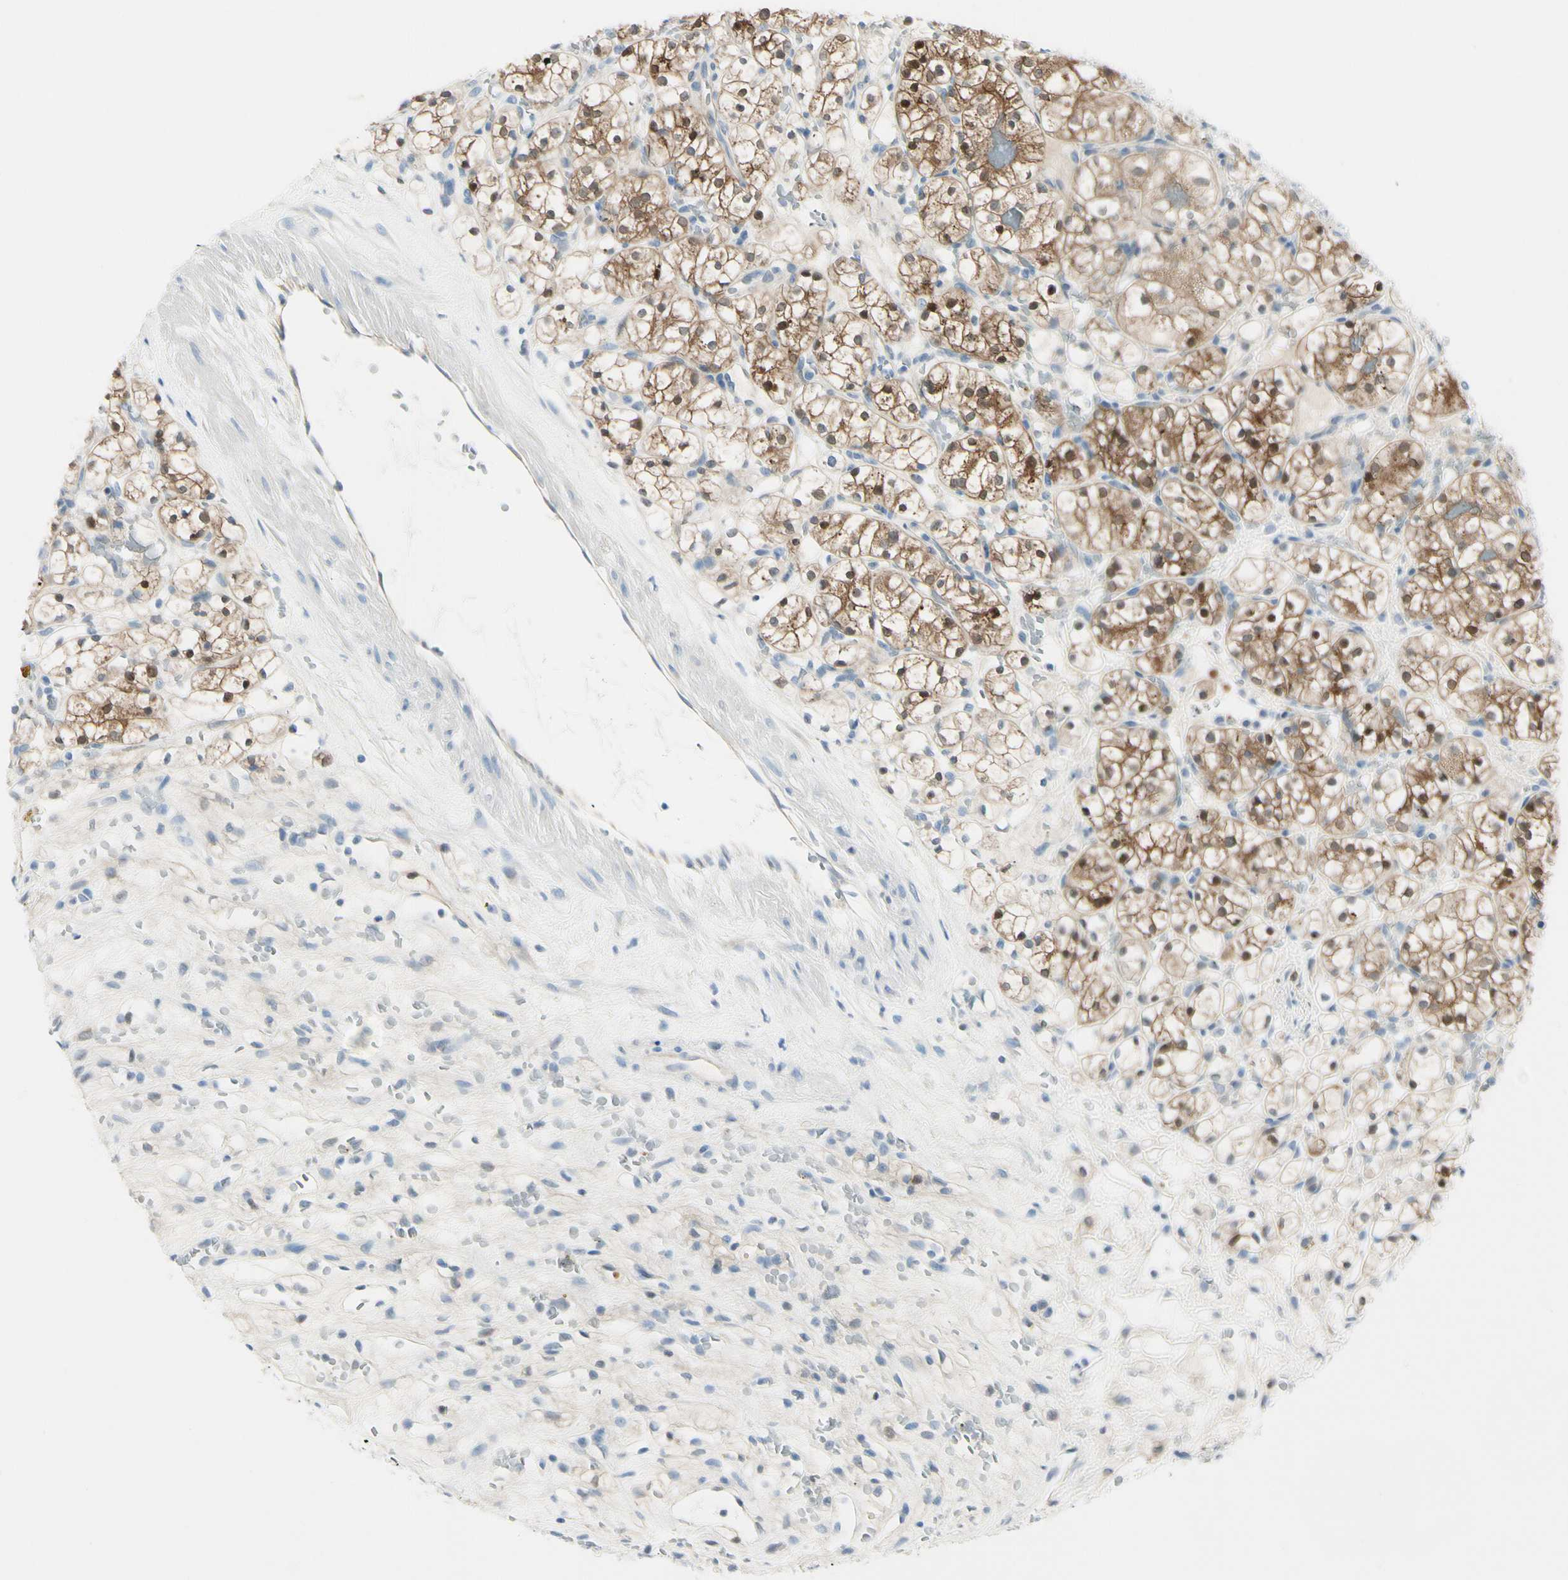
{"staining": {"intensity": "moderate", "quantity": "25%-75%", "location": "cytoplasmic/membranous,nuclear"}, "tissue": "renal cancer", "cell_type": "Tumor cells", "image_type": "cancer", "snomed": [{"axis": "morphology", "description": "Adenocarcinoma, NOS"}, {"axis": "topography", "description": "Kidney"}], "caption": "Renal cancer stained with a protein marker reveals moderate staining in tumor cells.", "gene": "PEBP1", "patient": {"sex": "female", "age": 60}}